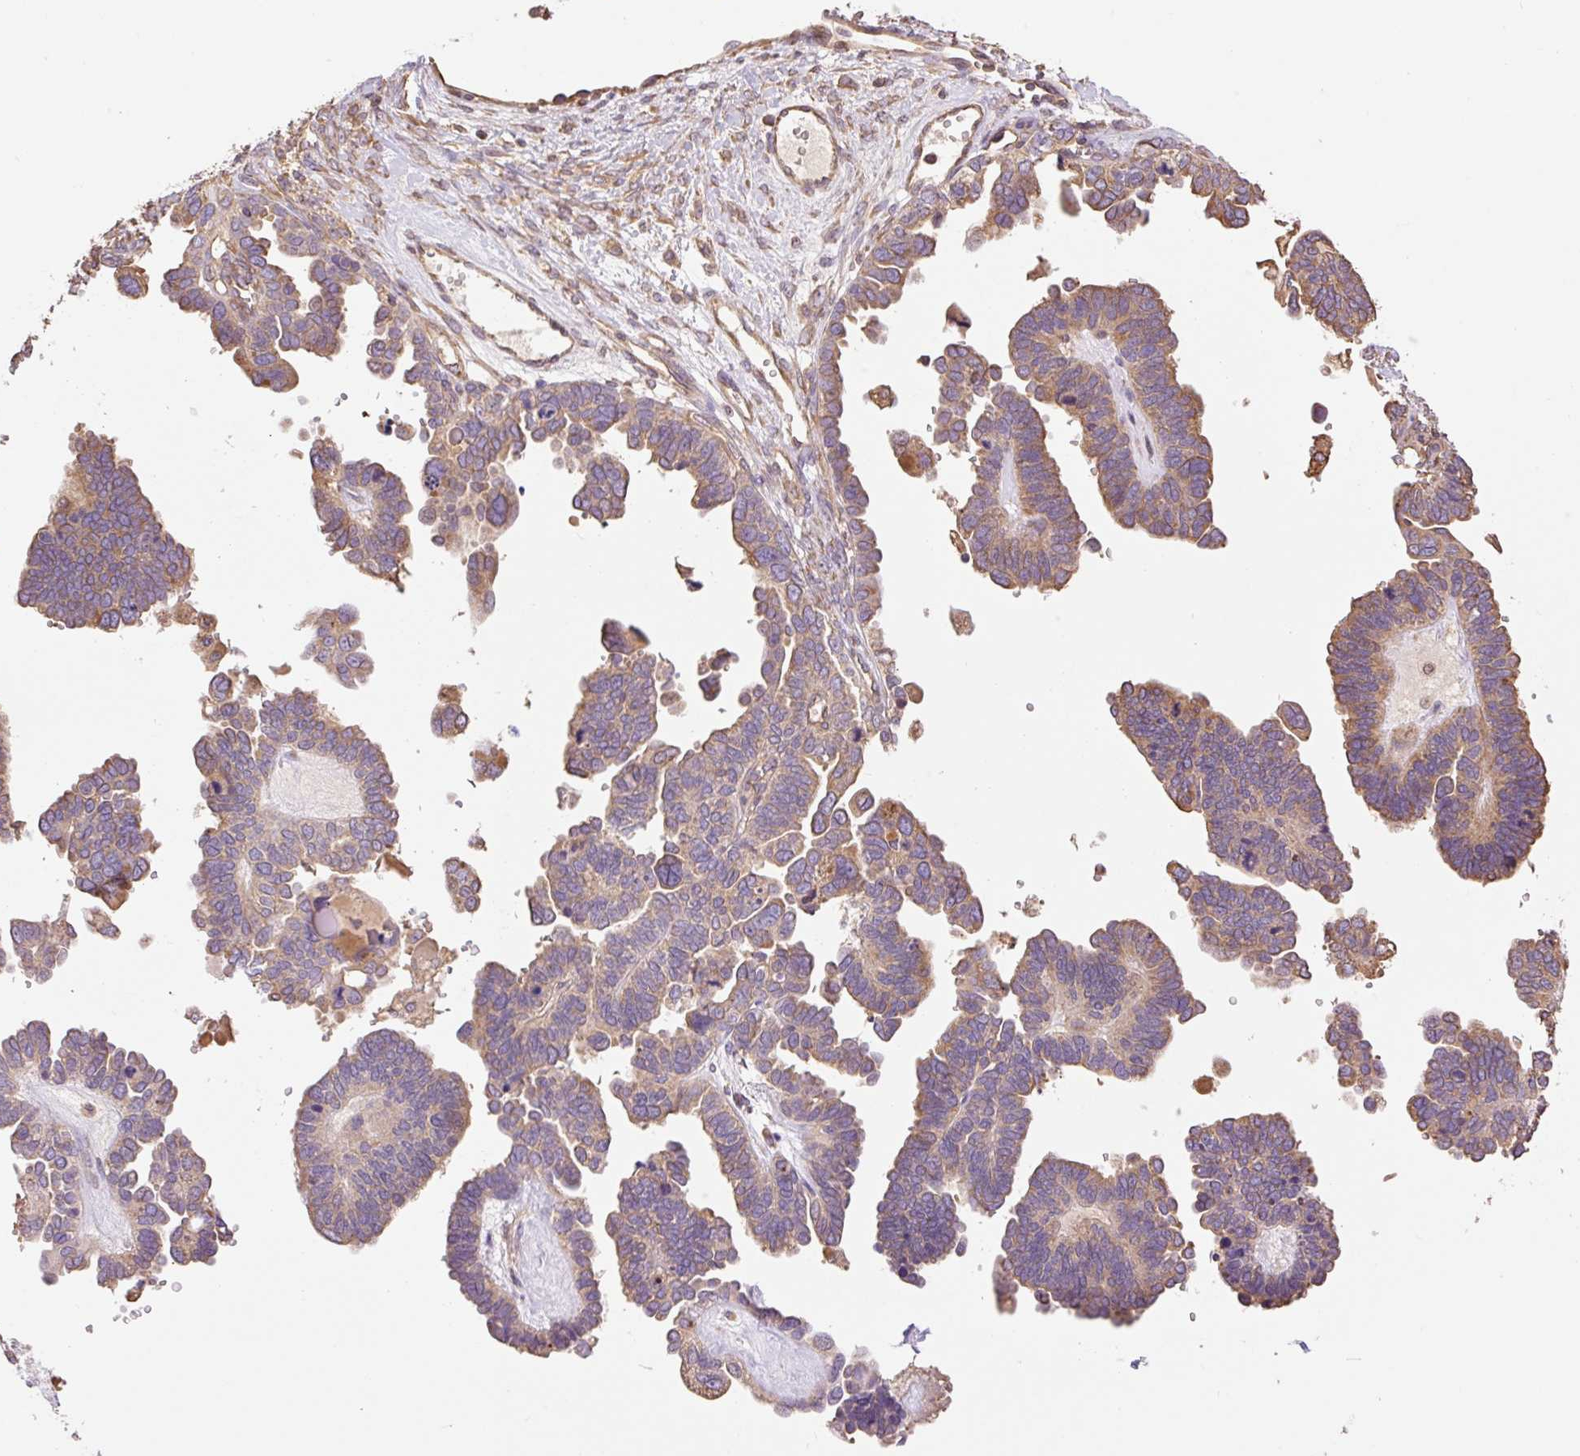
{"staining": {"intensity": "moderate", "quantity": "25%-75%", "location": "cytoplasmic/membranous"}, "tissue": "ovarian cancer", "cell_type": "Tumor cells", "image_type": "cancer", "snomed": [{"axis": "morphology", "description": "Cystadenocarcinoma, serous, NOS"}, {"axis": "topography", "description": "Ovary"}], "caption": "This histopathology image demonstrates immunohistochemistry (IHC) staining of ovarian cancer (serous cystadenocarcinoma), with medium moderate cytoplasmic/membranous positivity in approximately 25%-75% of tumor cells.", "gene": "DESI1", "patient": {"sex": "female", "age": 51}}